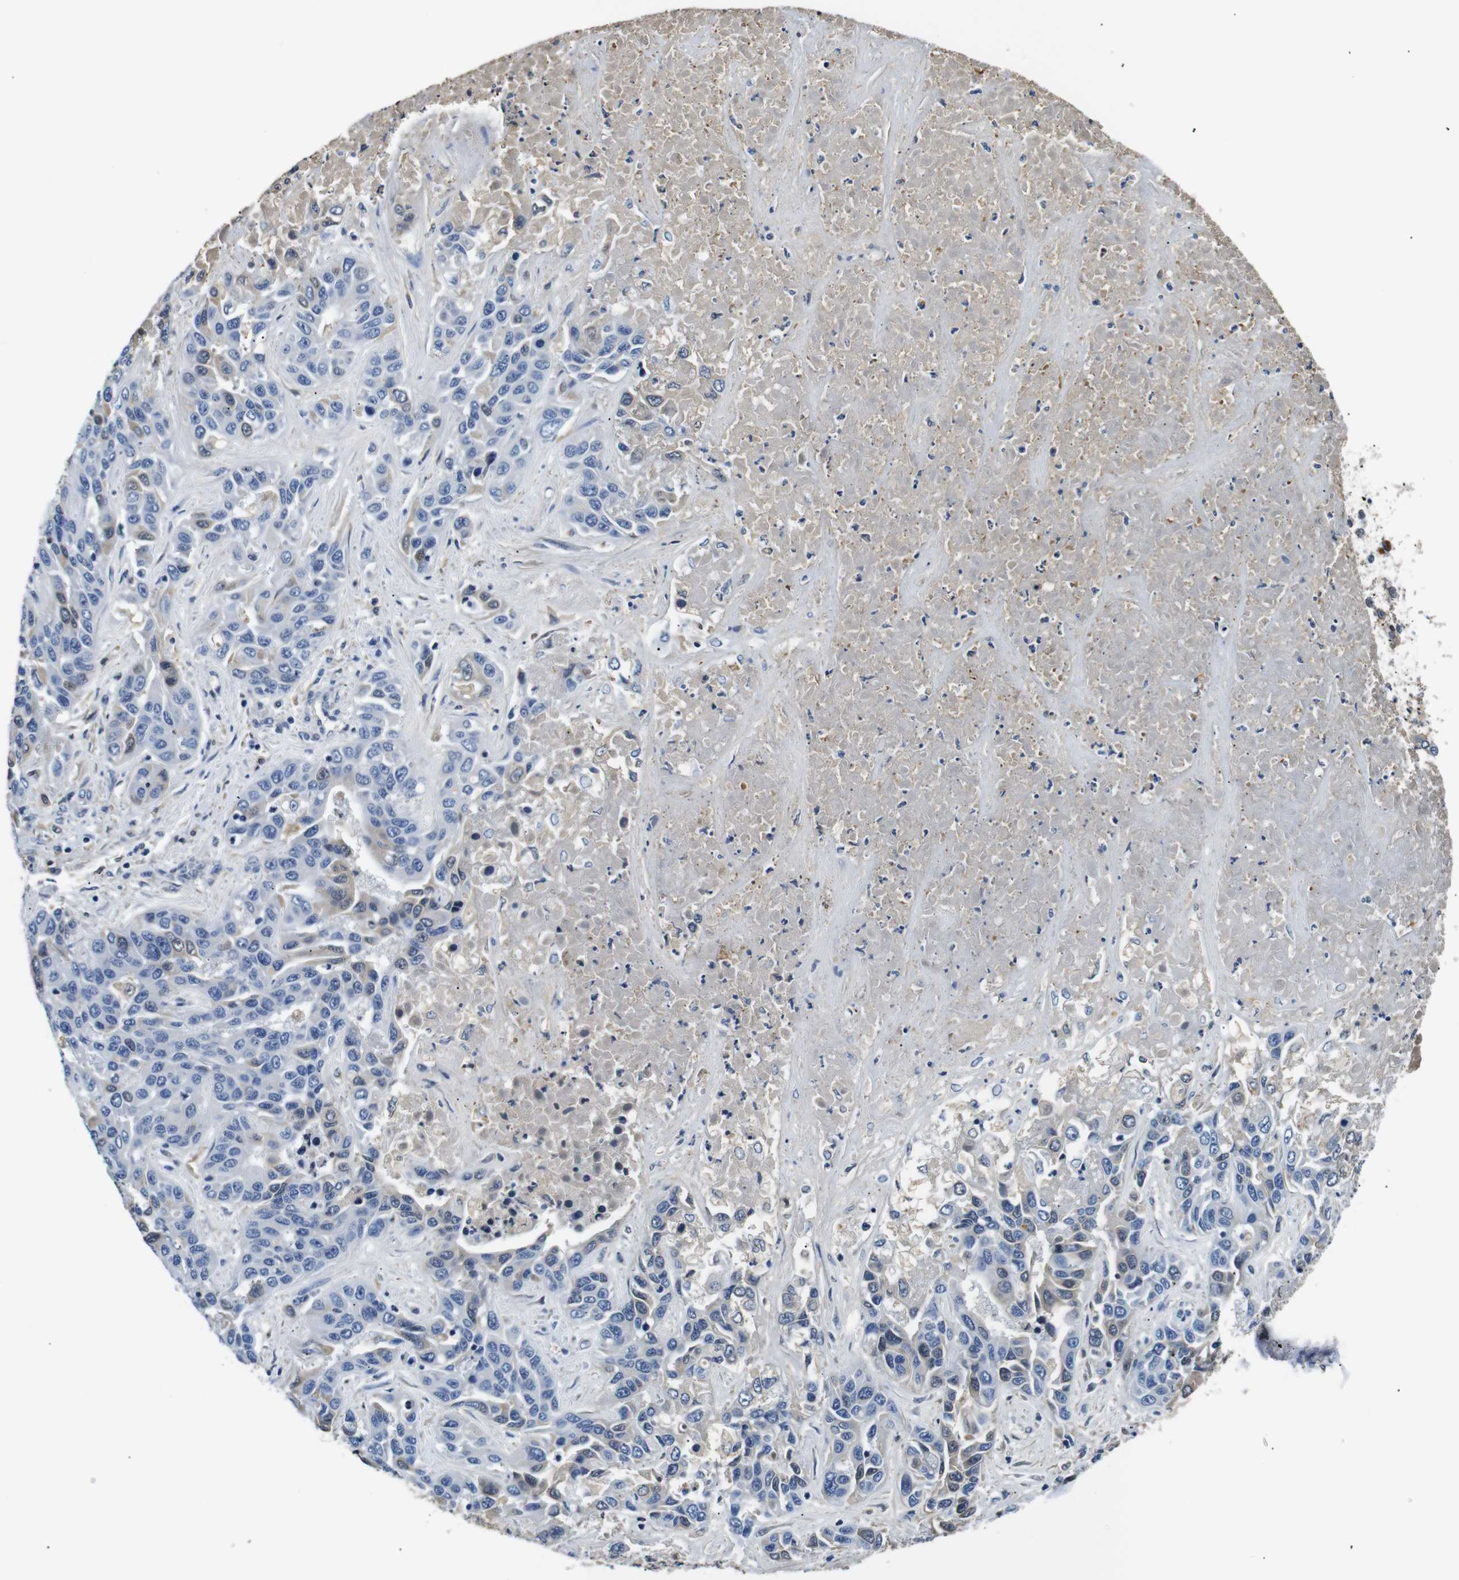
{"staining": {"intensity": "weak", "quantity": "<25%", "location": "cytoplasmic/membranous"}, "tissue": "liver cancer", "cell_type": "Tumor cells", "image_type": "cancer", "snomed": [{"axis": "morphology", "description": "Cholangiocarcinoma"}, {"axis": "topography", "description": "Liver"}], "caption": "This is a histopathology image of immunohistochemistry staining of cholangiocarcinoma (liver), which shows no staining in tumor cells.", "gene": "LHCGR", "patient": {"sex": "female", "age": 52}}